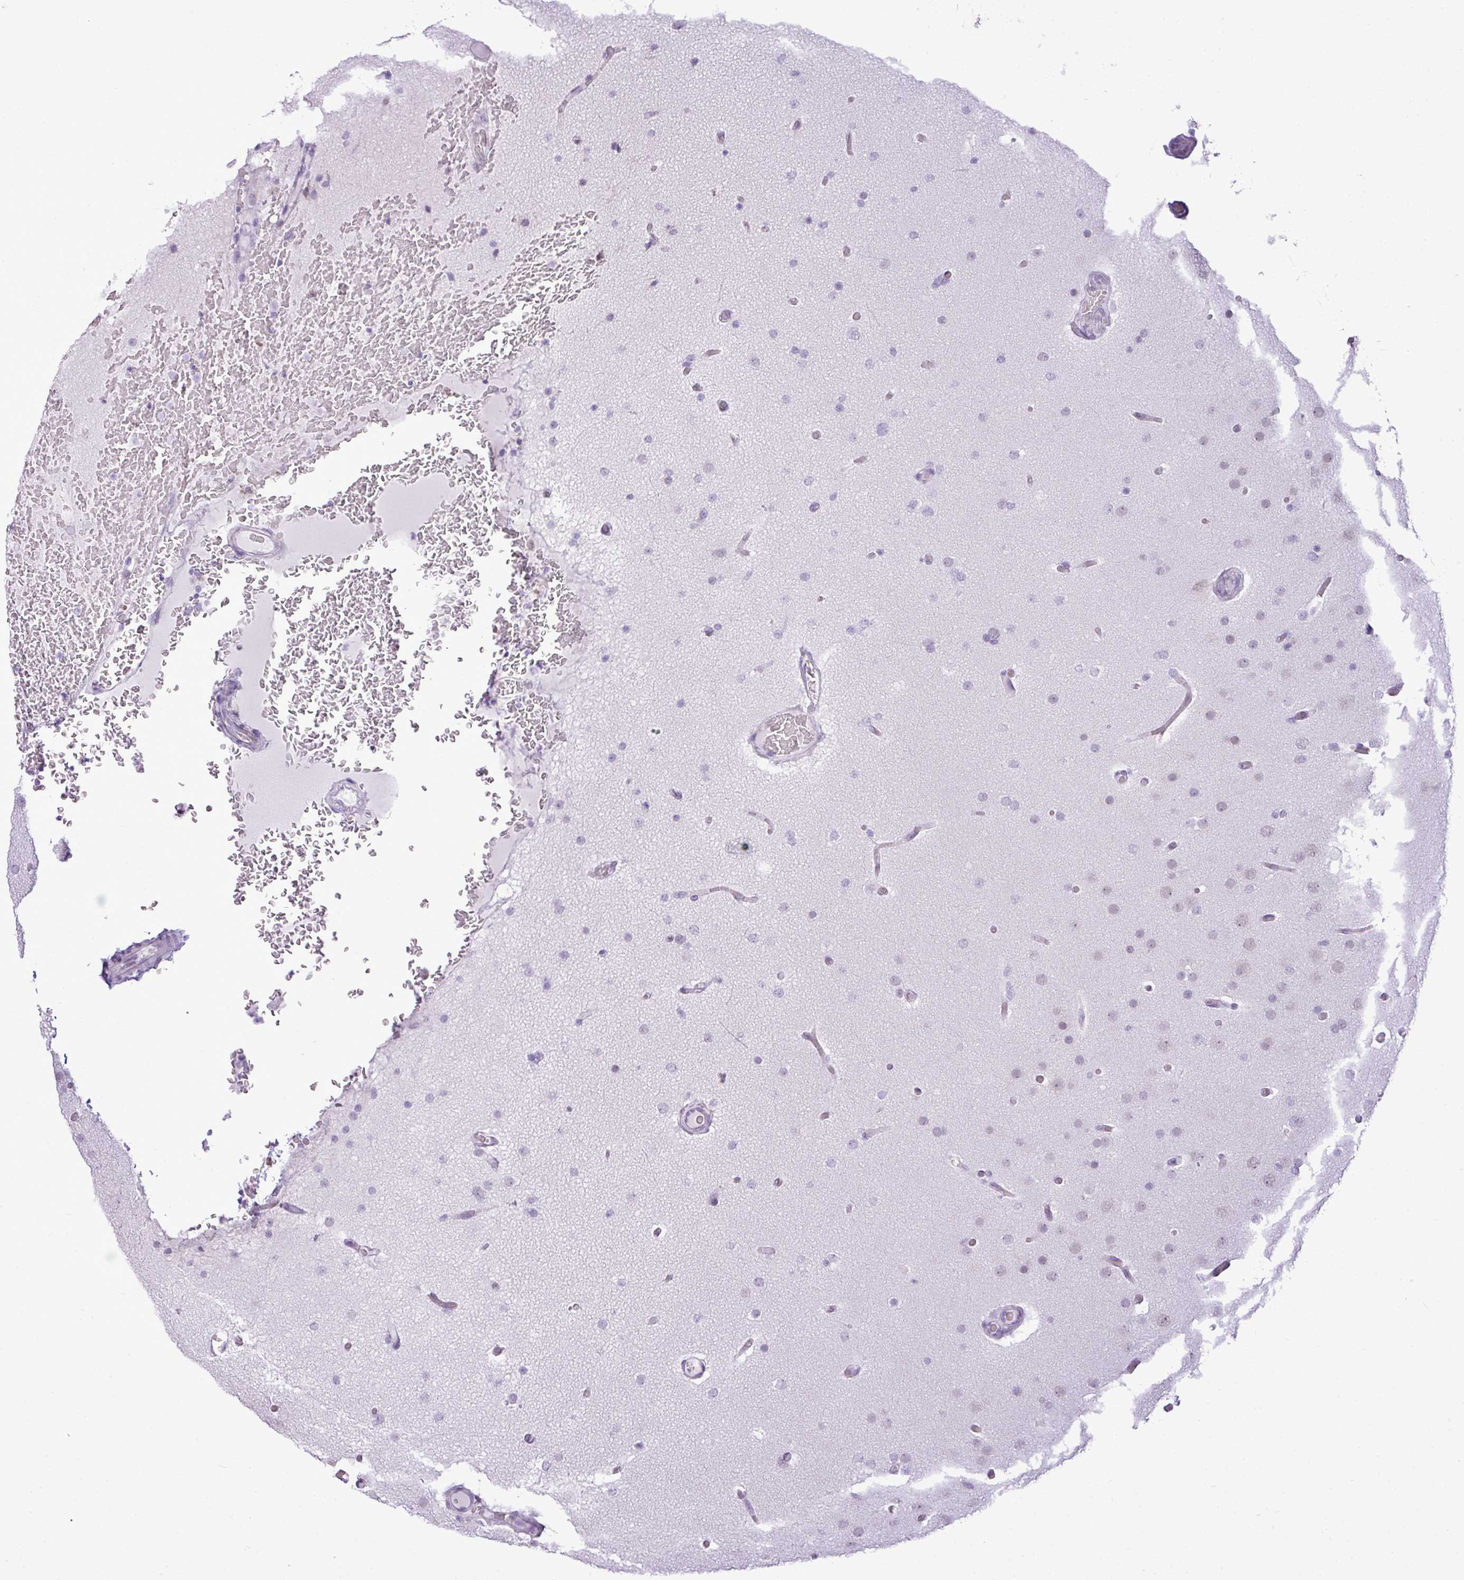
{"staining": {"intensity": "negative", "quantity": "none", "location": "none"}, "tissue": "glioma", "cell_type": "Tumor cells", "image_type": "cancer", "snomed": [{"axis": "morphology", "description": "Glioma, malignant, High grade"}, {"axis": "topography", "description": "Cerebral cortex"}], "caption": "Tumor cells show no significant positivity in glioma. Brightfield microscopy of immunohistochemistry stained with DAB (3,3'-diaminobenzidine) (brown) and hematoxylin (blue), captured at high magnification.", "gene": "ELOA2", "patient": {"sex": "female", "age": 36}}